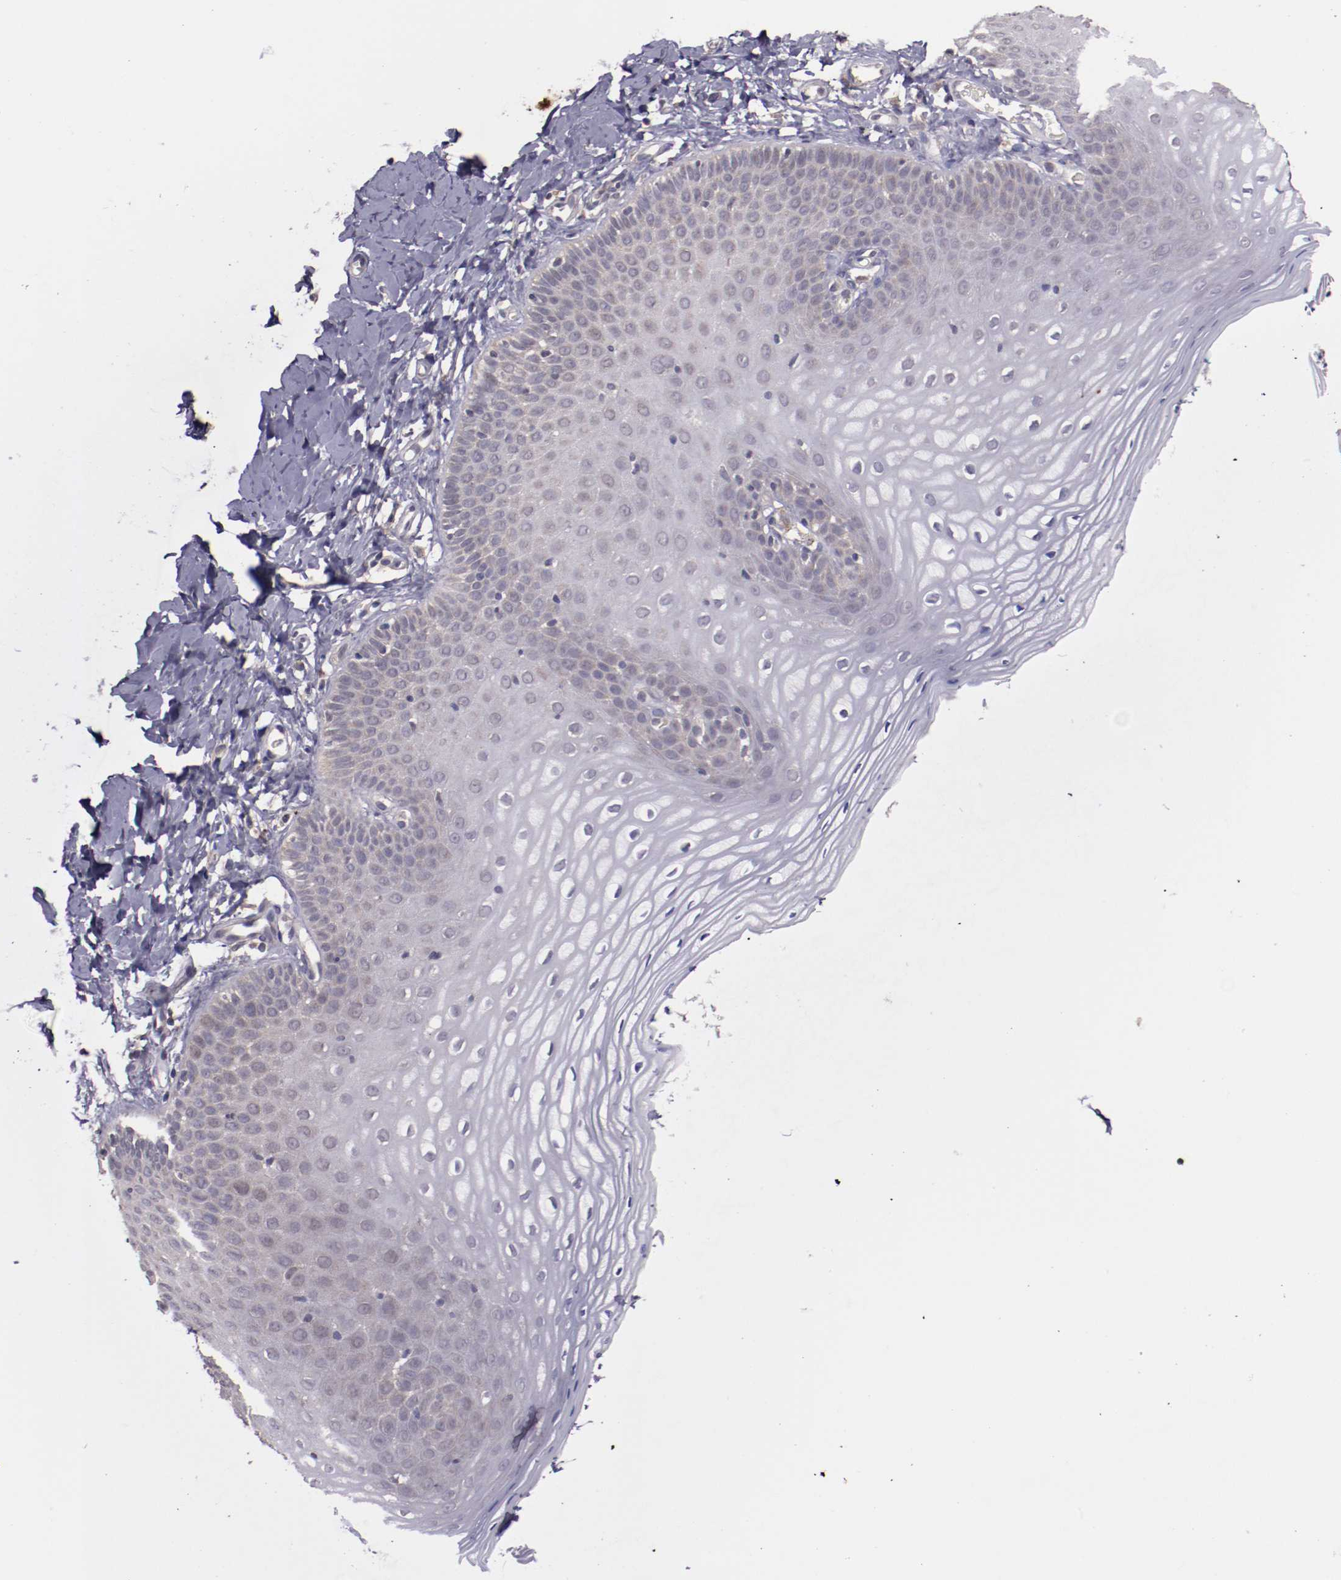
{"staining": {"intensity": "weak", "quantity": "<25%", "location": "cytoplasmic/membranous"}, "tissue": "vagina", "cell_type": "Squamous epithelial cells", "image_type": "normal", "snomed": [{"axis": "morphology", "description": "Normal tissue, NOS"}, {"axis": "topography", "description": "Vagina"}], "caption": "The micrograph exhibits no staining of squamous epithelial cells in normal vagina.", "gene": "FTSJ1", "patient": {"sex": "female", "age": 55}}